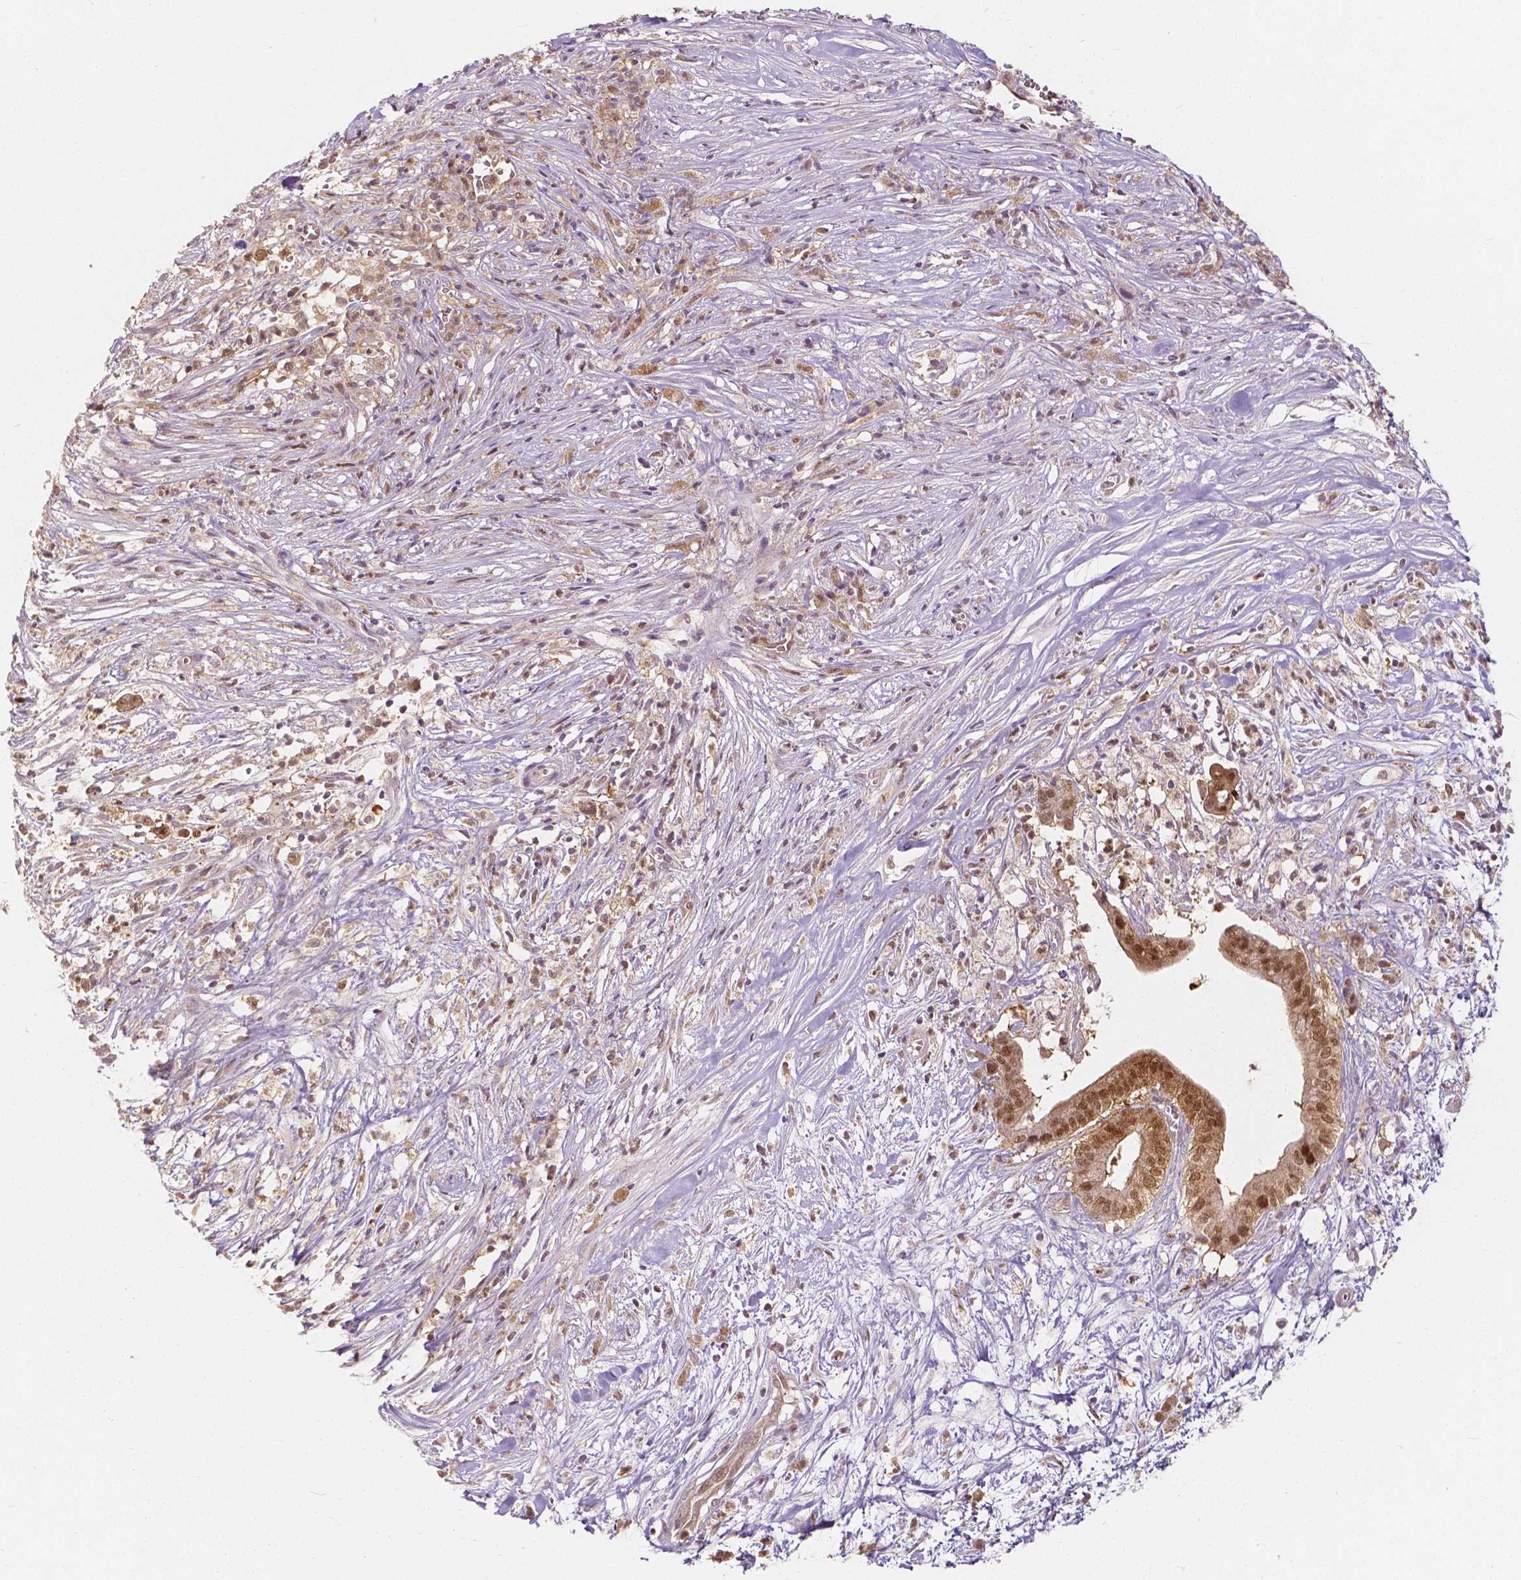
{"staining": {"intensity": "moderate", "quantity": ">75%", "location": "cytoplasmic/membranous,nuclear"}, "tissue": "pancreatic cancer", "cell_type": "Tumor cells", "image_type": "cancer", "snomed": [{"axis": "morphology", "description": "Adenocarcinoma, NOS"}, {"axis": "topography", "description": "Pancreas"}], "caption": "An immunohistochemistry histopathology image of neoplastic tissue is shown. Protein staining in brown shows moderate cytoplasmic/membranous and nuclear positivity in pancreatic cancer within tumor cells.", "gene": "NAPRT", "patient": {"sex": "male", "age": 61}}